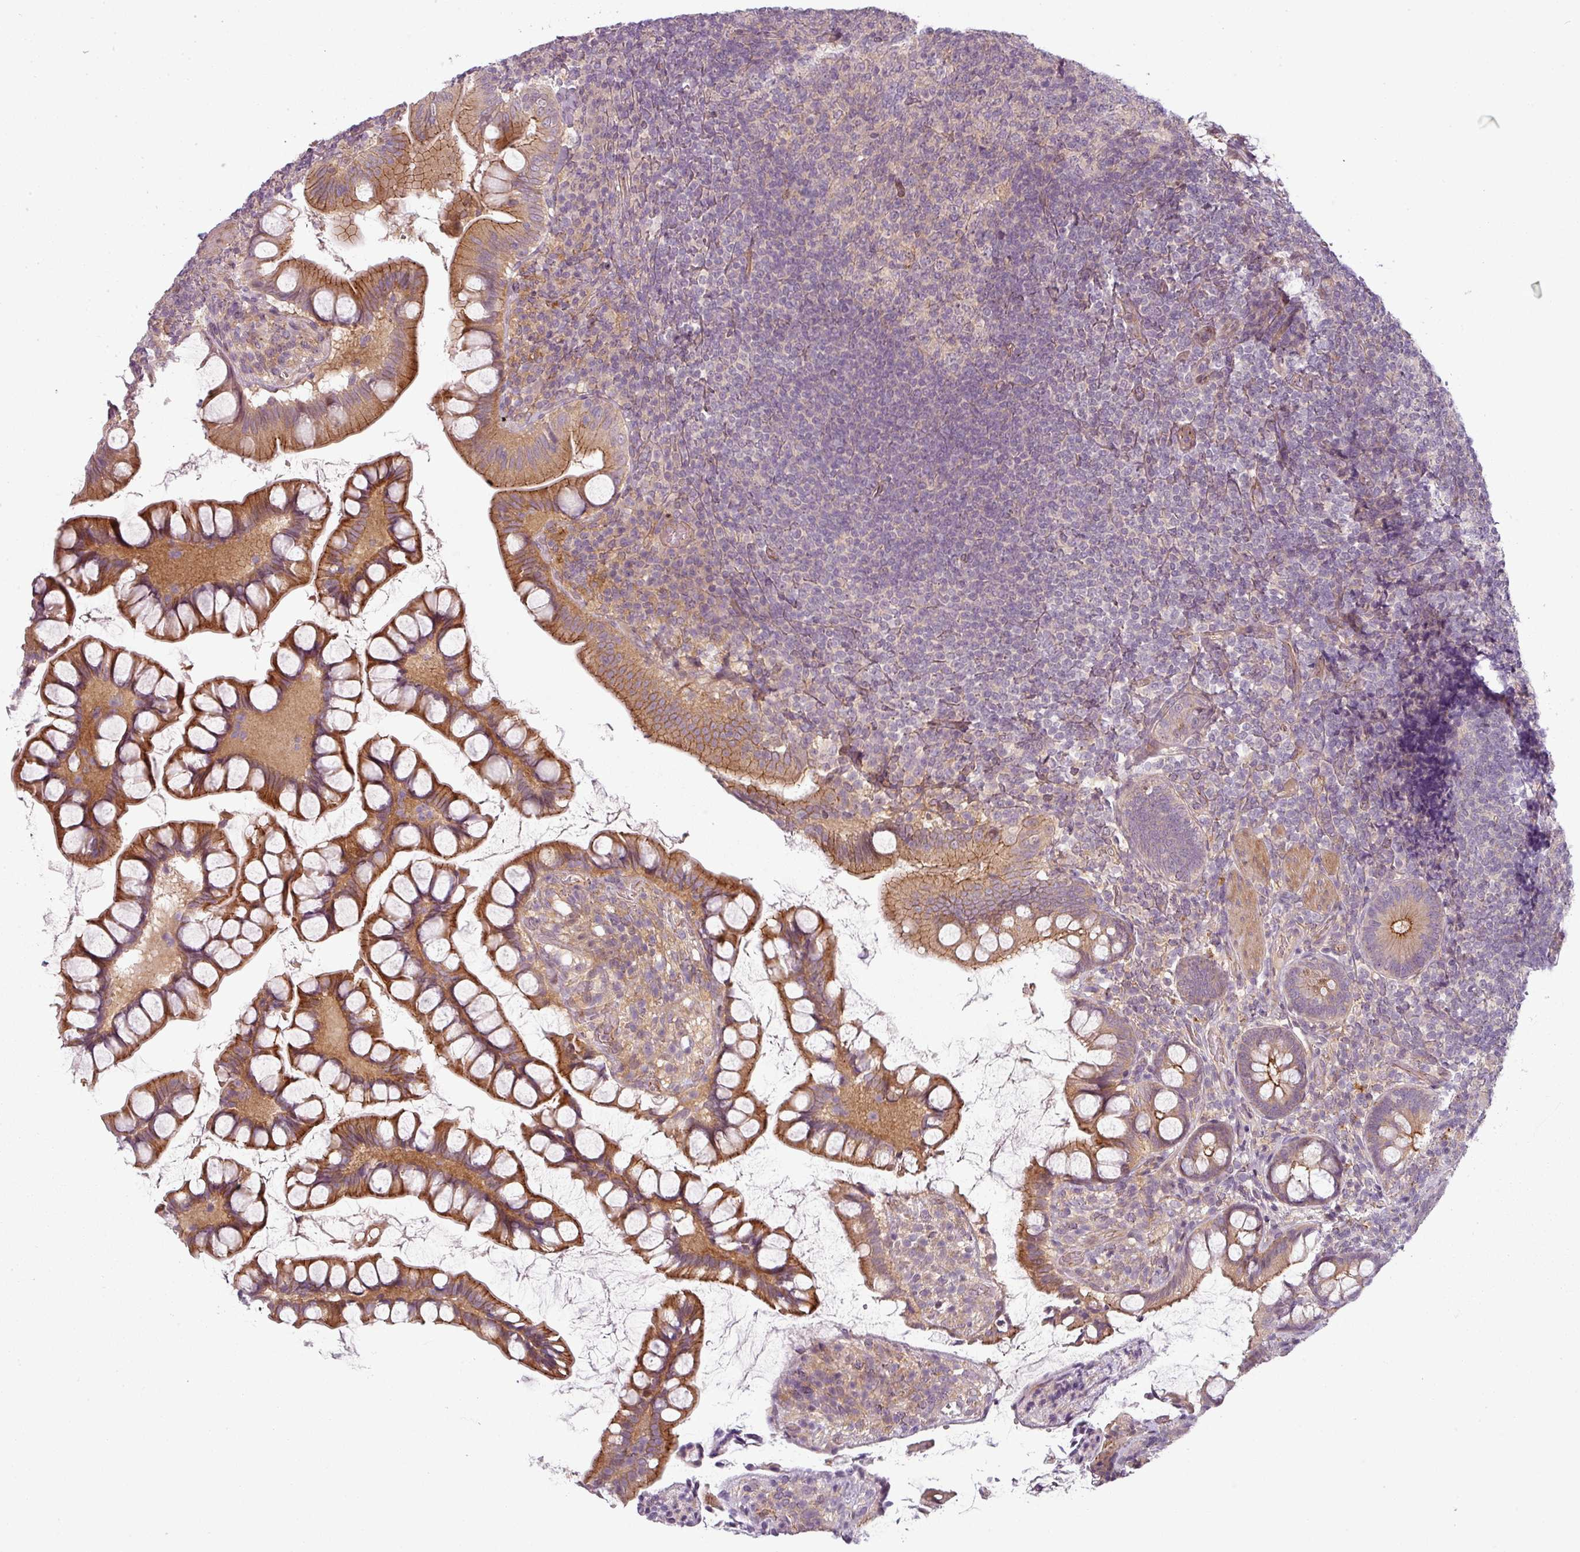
{"staining": {"intensity": "moderate", "quantity": ">75%", "location": "cytoplasmic/membranous"}, "tissue": "small intestine", "cell_type": "Glandular cells", "image_type": "normal", "snomed": [{"axis": "morphology", "description": "Normal tissue, NOS"}, {"axis": "topography", "description": "Small intestine"}], "caption": "This image exhibits immunohistochemistry (IHC) staining of normal small intestine, with medium moderate cytoplasmic/membranous staining in approximately >75% of glandular cells.", "gene": "SLC16A9", "patient": {"sex": "male", "age": 70}}